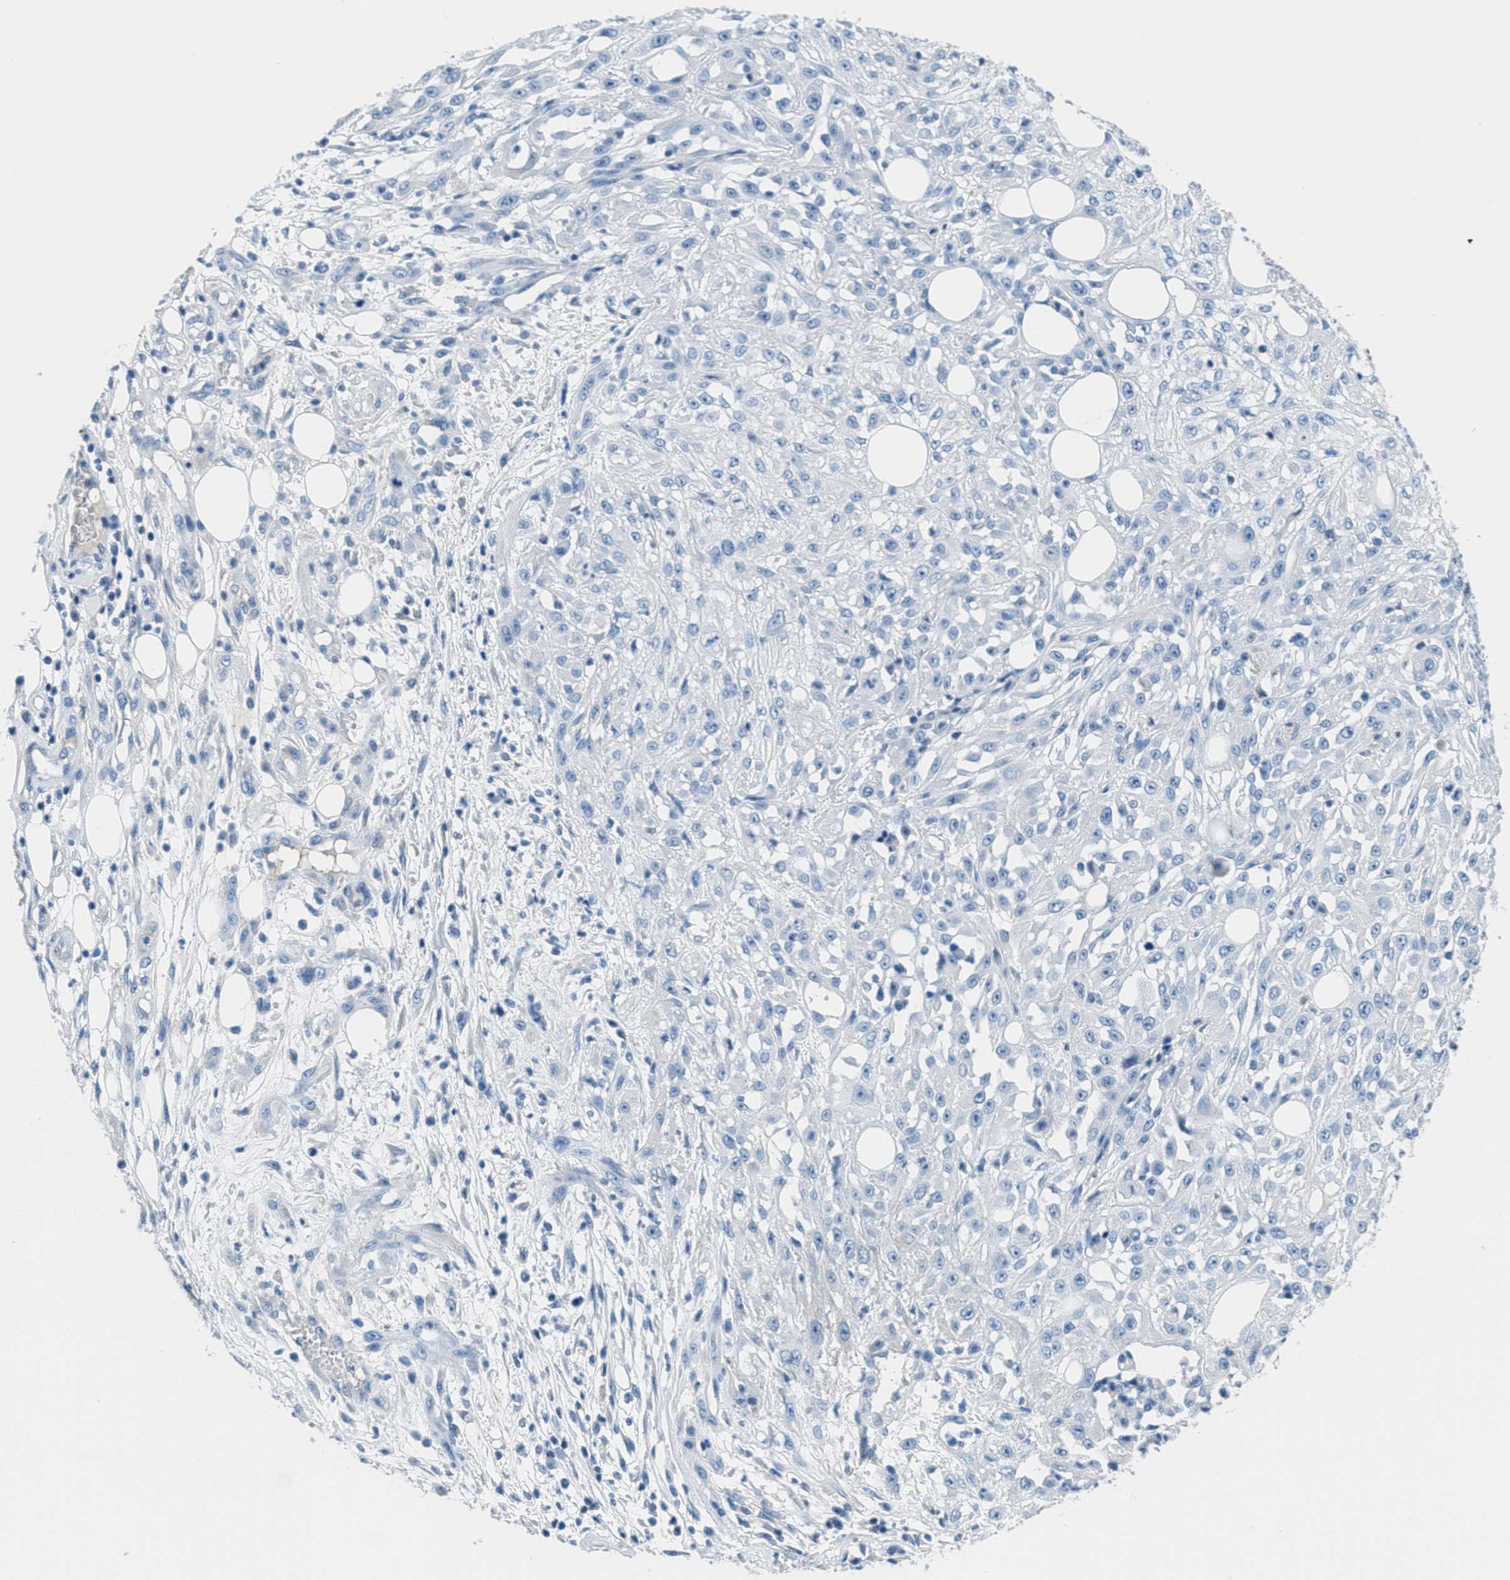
{"staining": {"intensity": "negative", "quantity": "none", "location": "none"}, "tissue": "skin cancer", "cell_type": "Tumor cells", "image_type": "cancer", "snomed": [{"axis": "morphology", "description": "Squamous cell carcinoma, NOS"}, {"axis": "morphology", "description": "Squamous cell carcinoma, metastatic, NOS"}, {"axis": "topography", "description": "Skin"}, {"axis": "topography", "description": "Lymph node"}], "caption": "Immunohistochemical staining of human metastatic squamous cell carcinoma (skin) displays no significant expression in tumor cells.", "gene": "MGARP", "patient": {"sex": "male", "age": 75}}